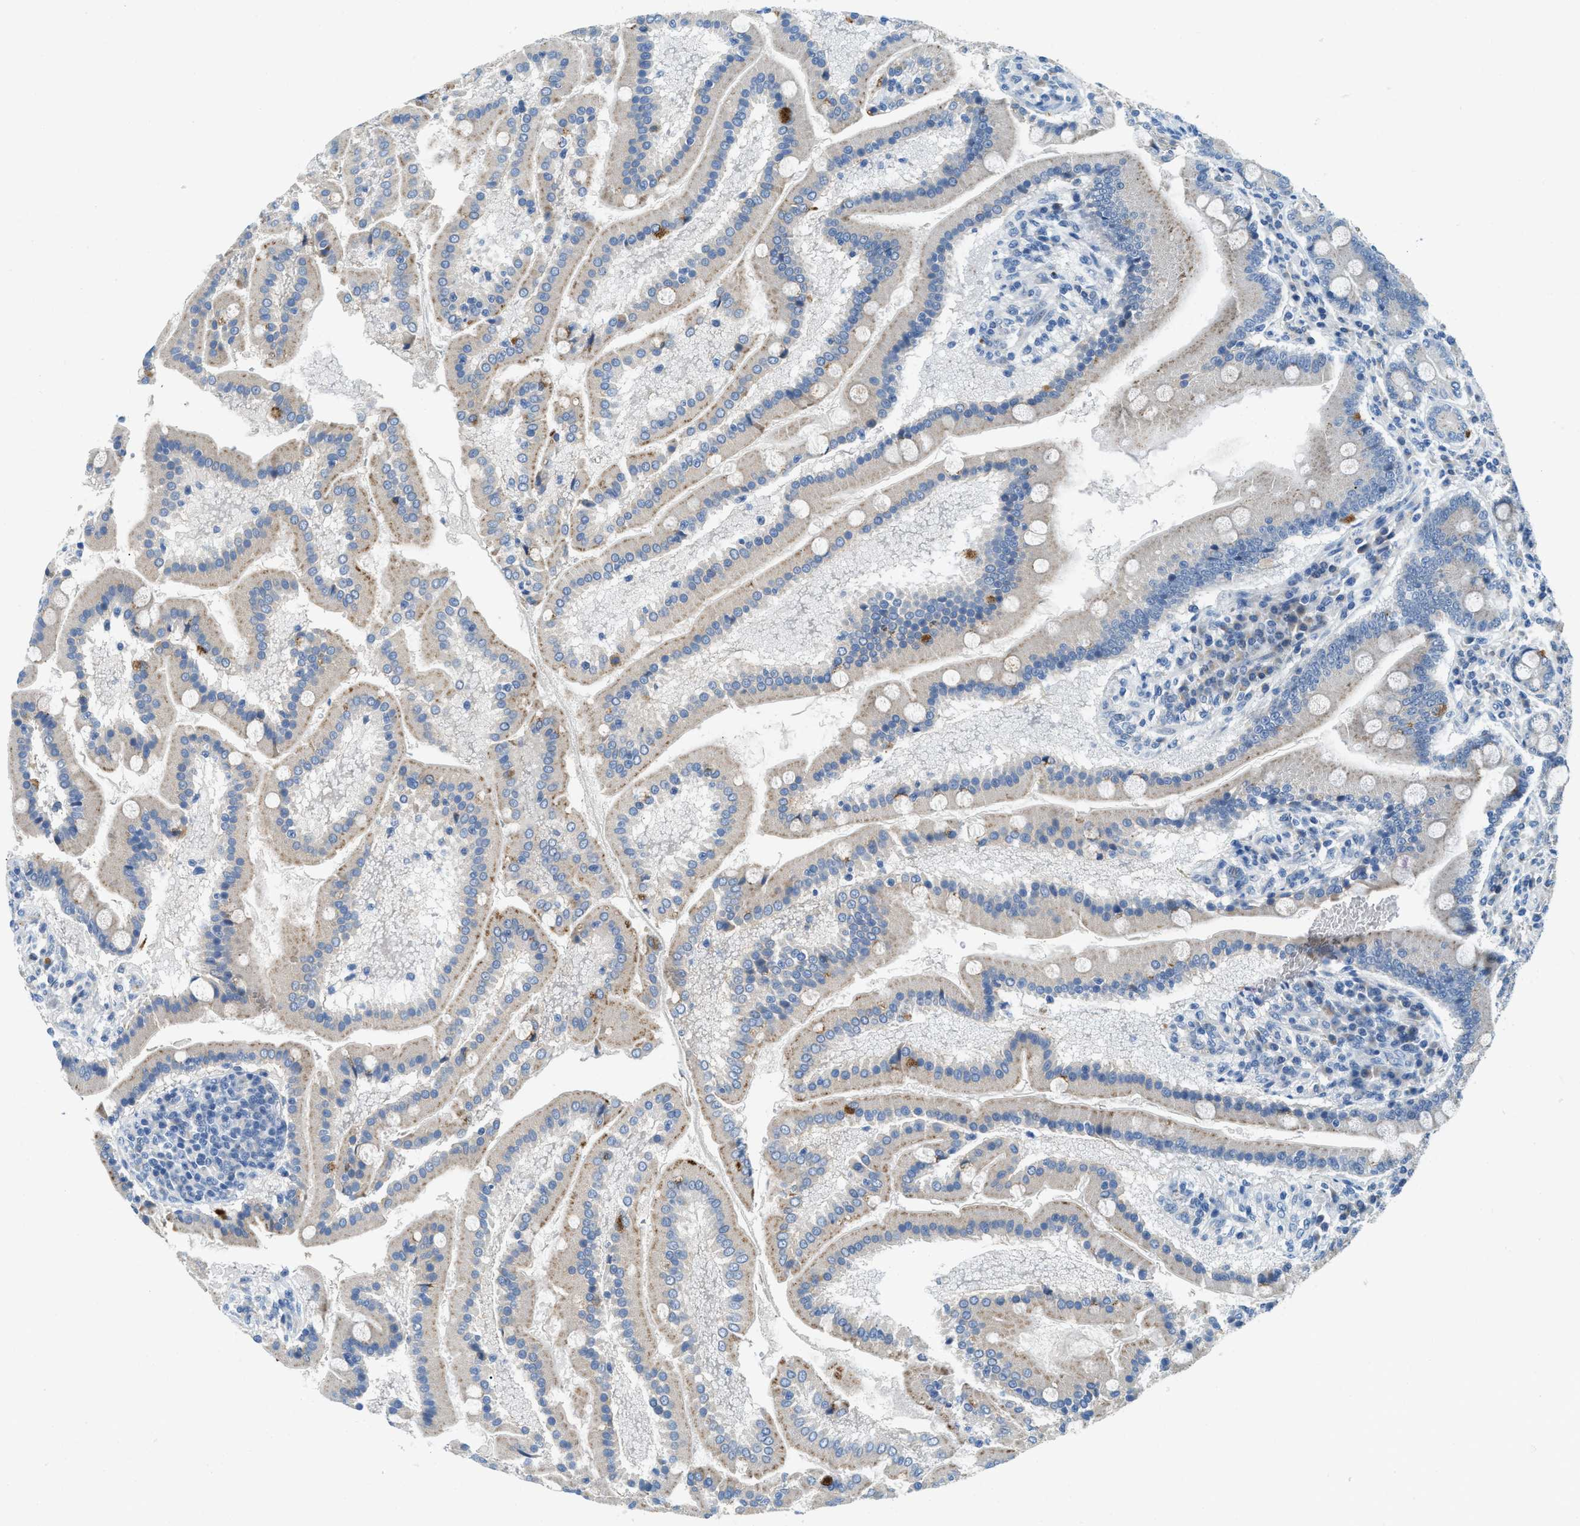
{"staining": {"intensity": "weak", "quantity": "25%-75%", "location": "cytoplasmic/membranous"}, "tissue": "duodenum", "cell_type": "Glandular cells", "image_type": "normal", "snomed": [{"axis": "morphology", "description": "Normal tissue, NOS"}, {"axis": "topography", "description": "Duodenum"}], "caption": "Protein expression analysis of unremarkable duodenum displays weak cytoplasmic/membranous positivity in about 25%-75% of glandular cells.", "gene": "TSPAN3", "patient": {"sex": "male", "age": 50}}